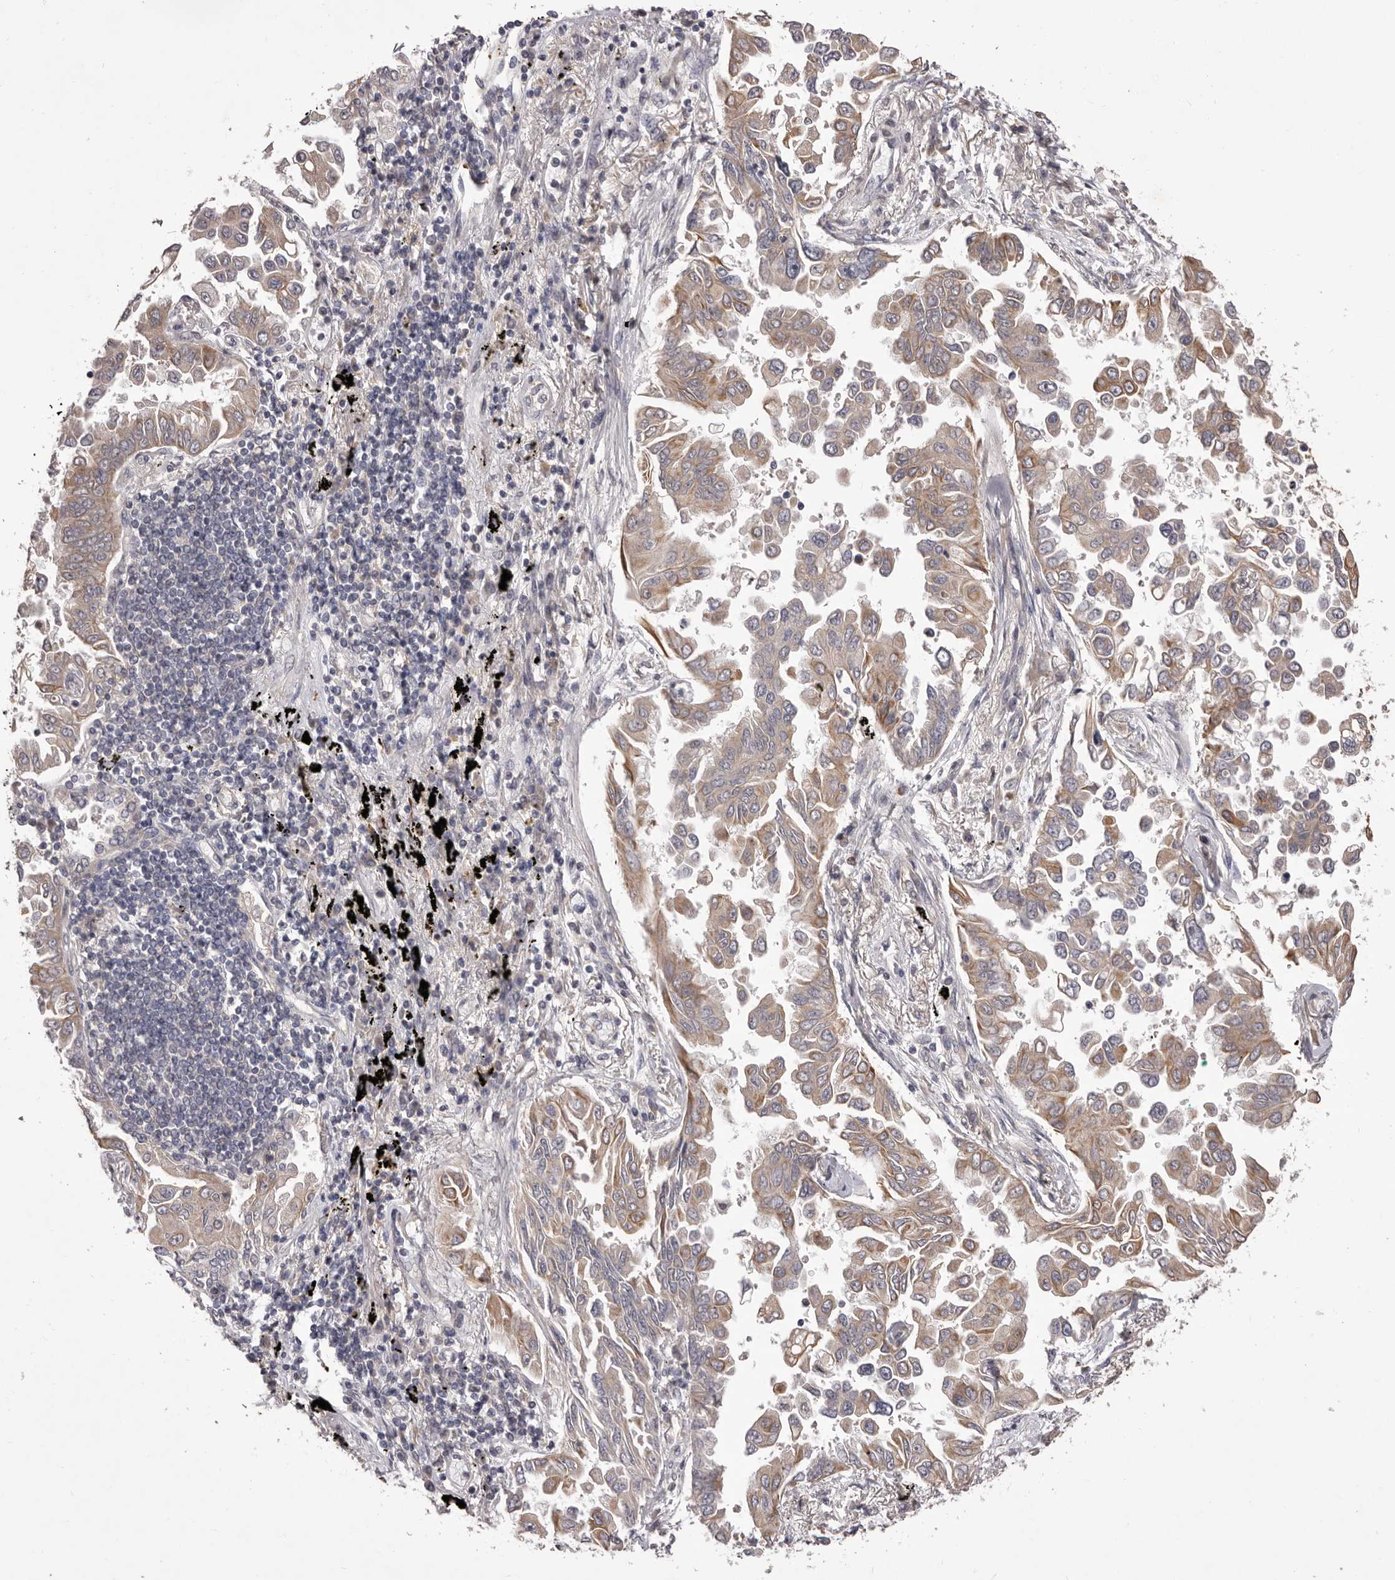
{"staining": {"intensity": "weak", "quantity": "25%-75%", "location": "cytoplasmic/membranous"}, "tissue": "lung cancer", "cell_type": "Tumor cells", "image_type": "cancer", "snomed": [{"axis": "morphology", "description": "Adenocarcinoma, NOS"}, {"axis": "topography", "description": "Lung"}], "caption": "Weak cytoplasmic/membranous staining is identified in approximately 25%-75% of tumor cells in lung cancer.", "gene": "PNRC1", "patient": {"sex": "female", "age": 67}}